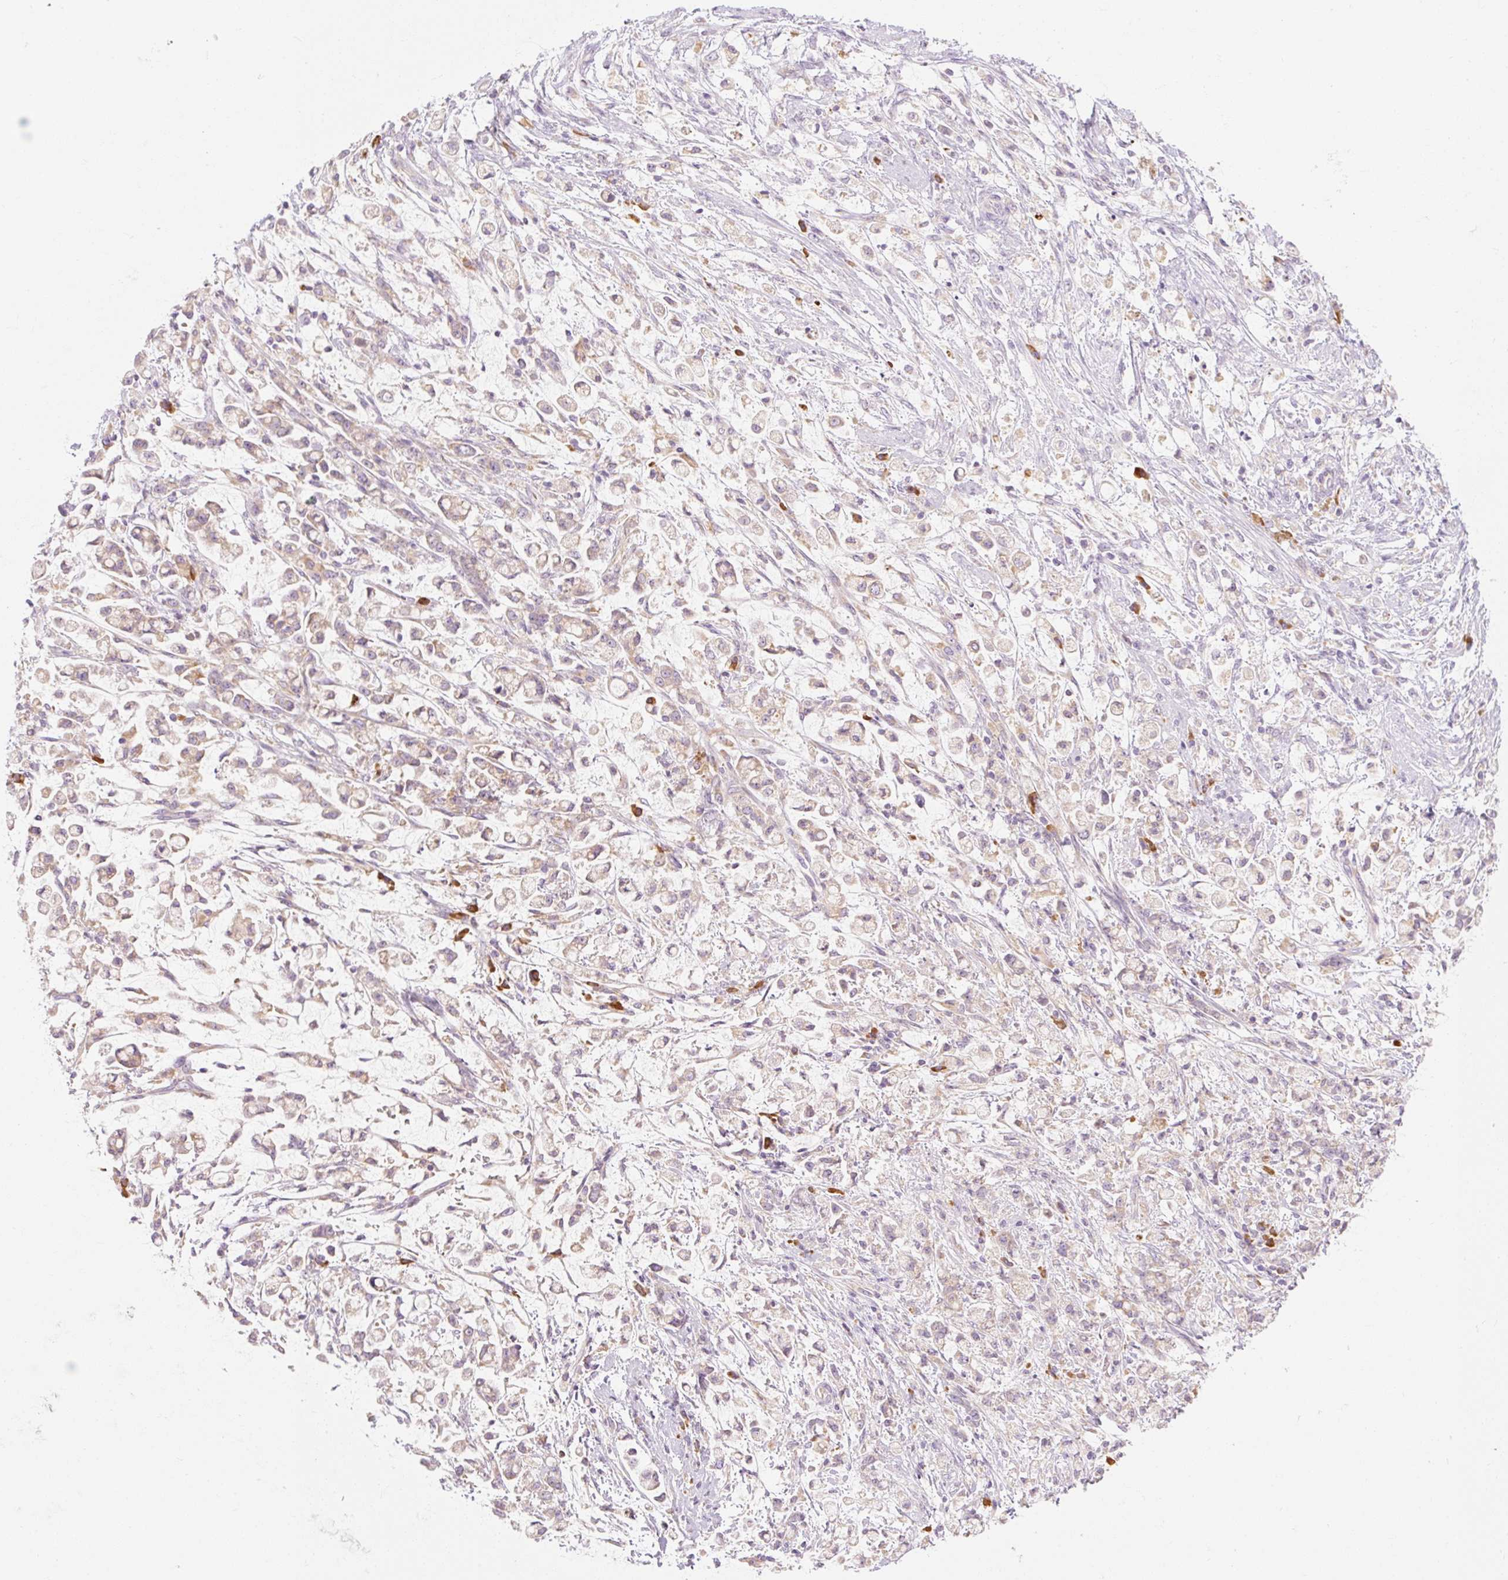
{"staining": {"intensity": "weak", "quantity": ">75%", "location": "cytoplasmic/membranous"}, "tissue": "stomach cancer", "cell_type": "Tumor cells", "image_type": "cancer", "snomed": [{"axis": "morphology", "description": "Adenocarcinoma, NOS"}, {"axis": "topography", "description": "Stomach"}], "caption": "Stomach cancer stained for a protein demonstrates weak cytoplasmic/membranous positivity in tumor cells. The protein of interest is stained brown, and the nuclei are stained in blue (DAB (3,3'-diaminobenzidine) IHC with brightfield microscopy, high magnification).", "gene": "MYO1D", "patient": {"sex": "female", "age": 60}}